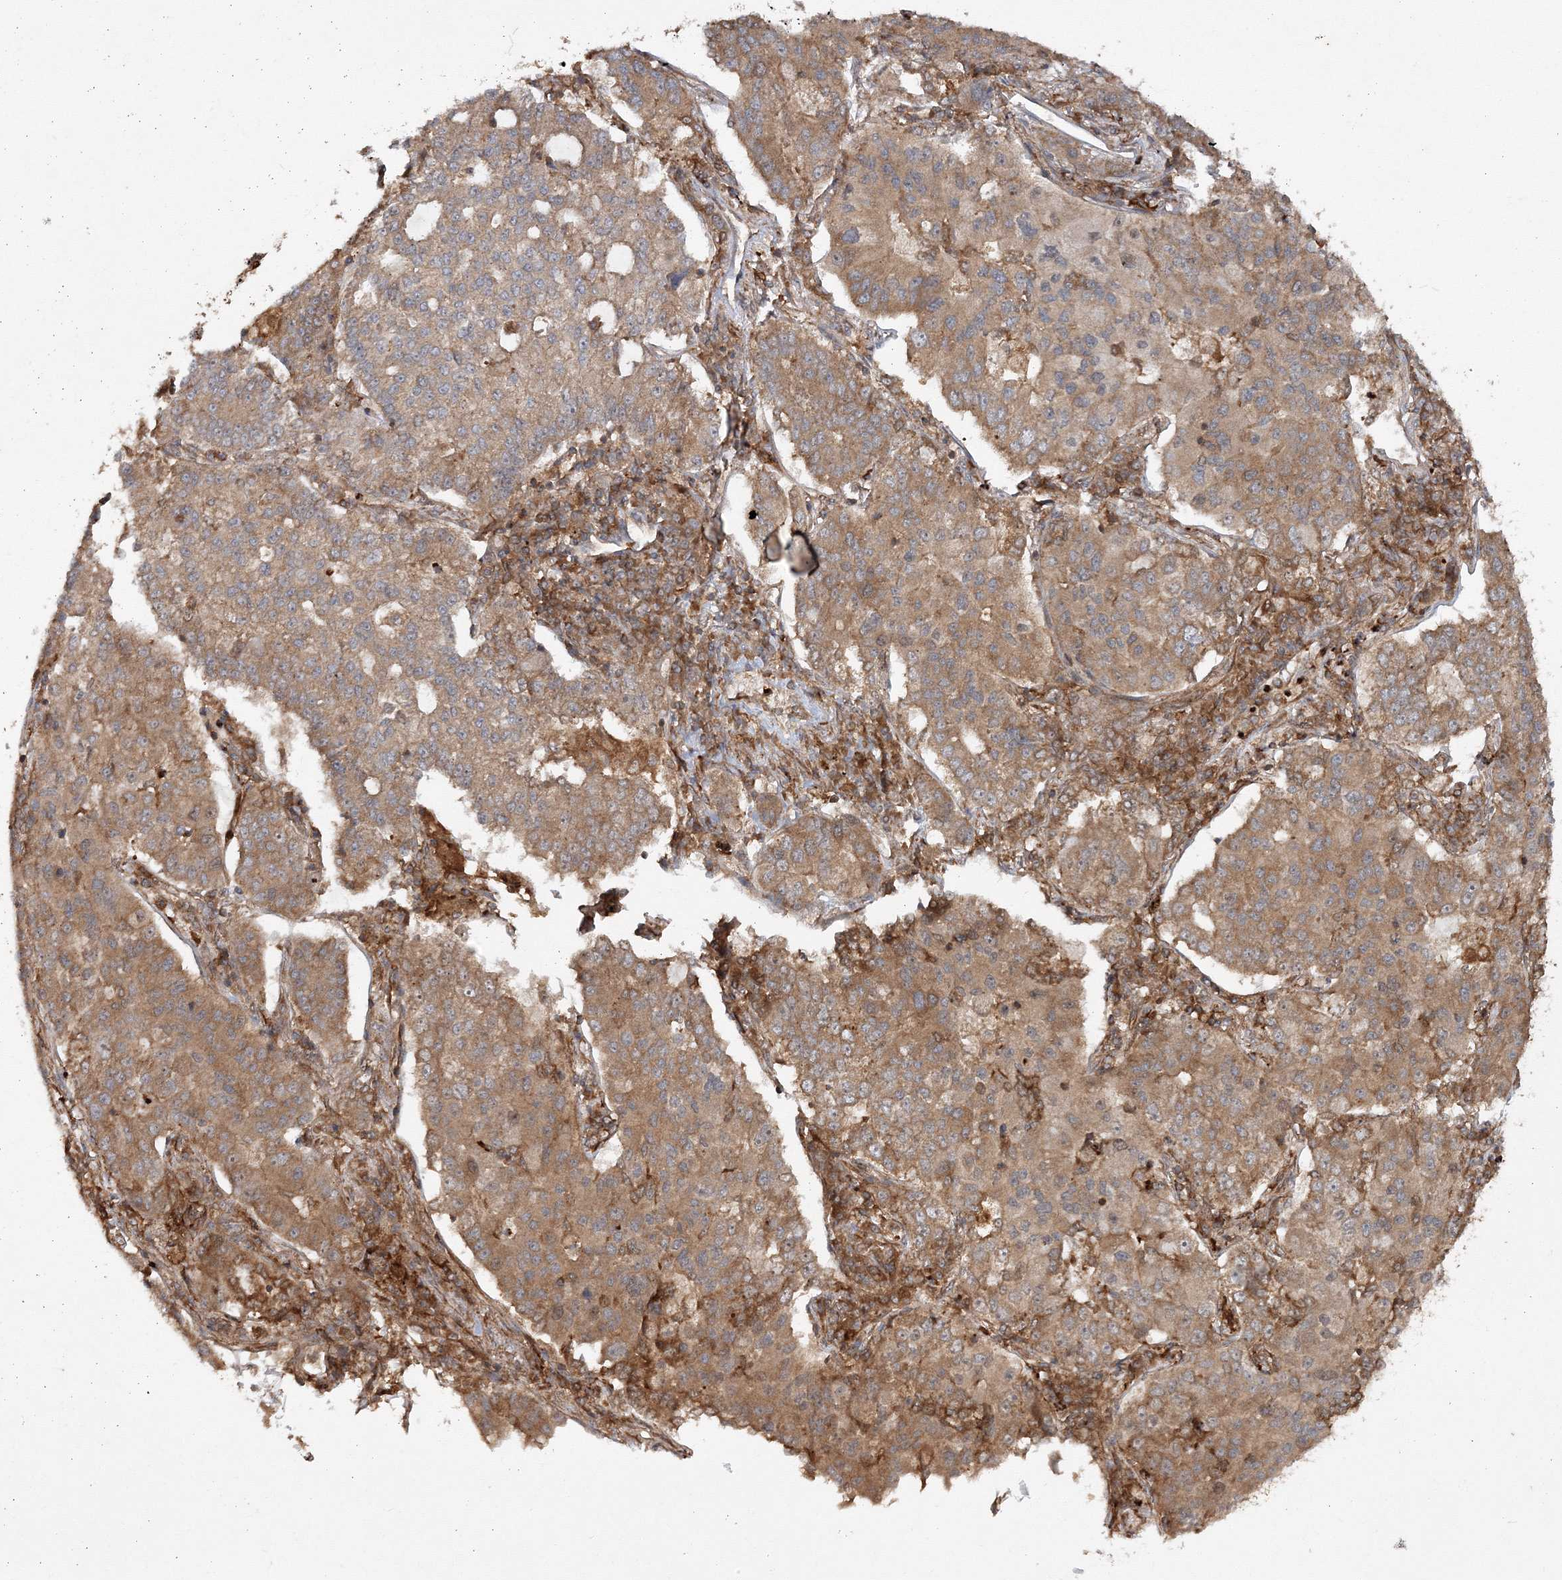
{"staining": {"intensity": "moderate", "quantity": ">75%", "location": "cytoplasmic/membranous"}, "tissue": "lung cancer", "cell_type": "Tumor cells", "image_type": "cancer", "snomed": [{"axis": "morphology", "description": "Adenocarcinoma, NOS"}, {"axis": "topography", "description": "Lung"}], "caption": "Lung adenocarcinoma stained for a protein (brown) reveals moderate cytoplasmic/membranous positive expression in about >75% of tumor cells.", "gene": "WDR37", "patient": {"sex": "male", "age": 49}}